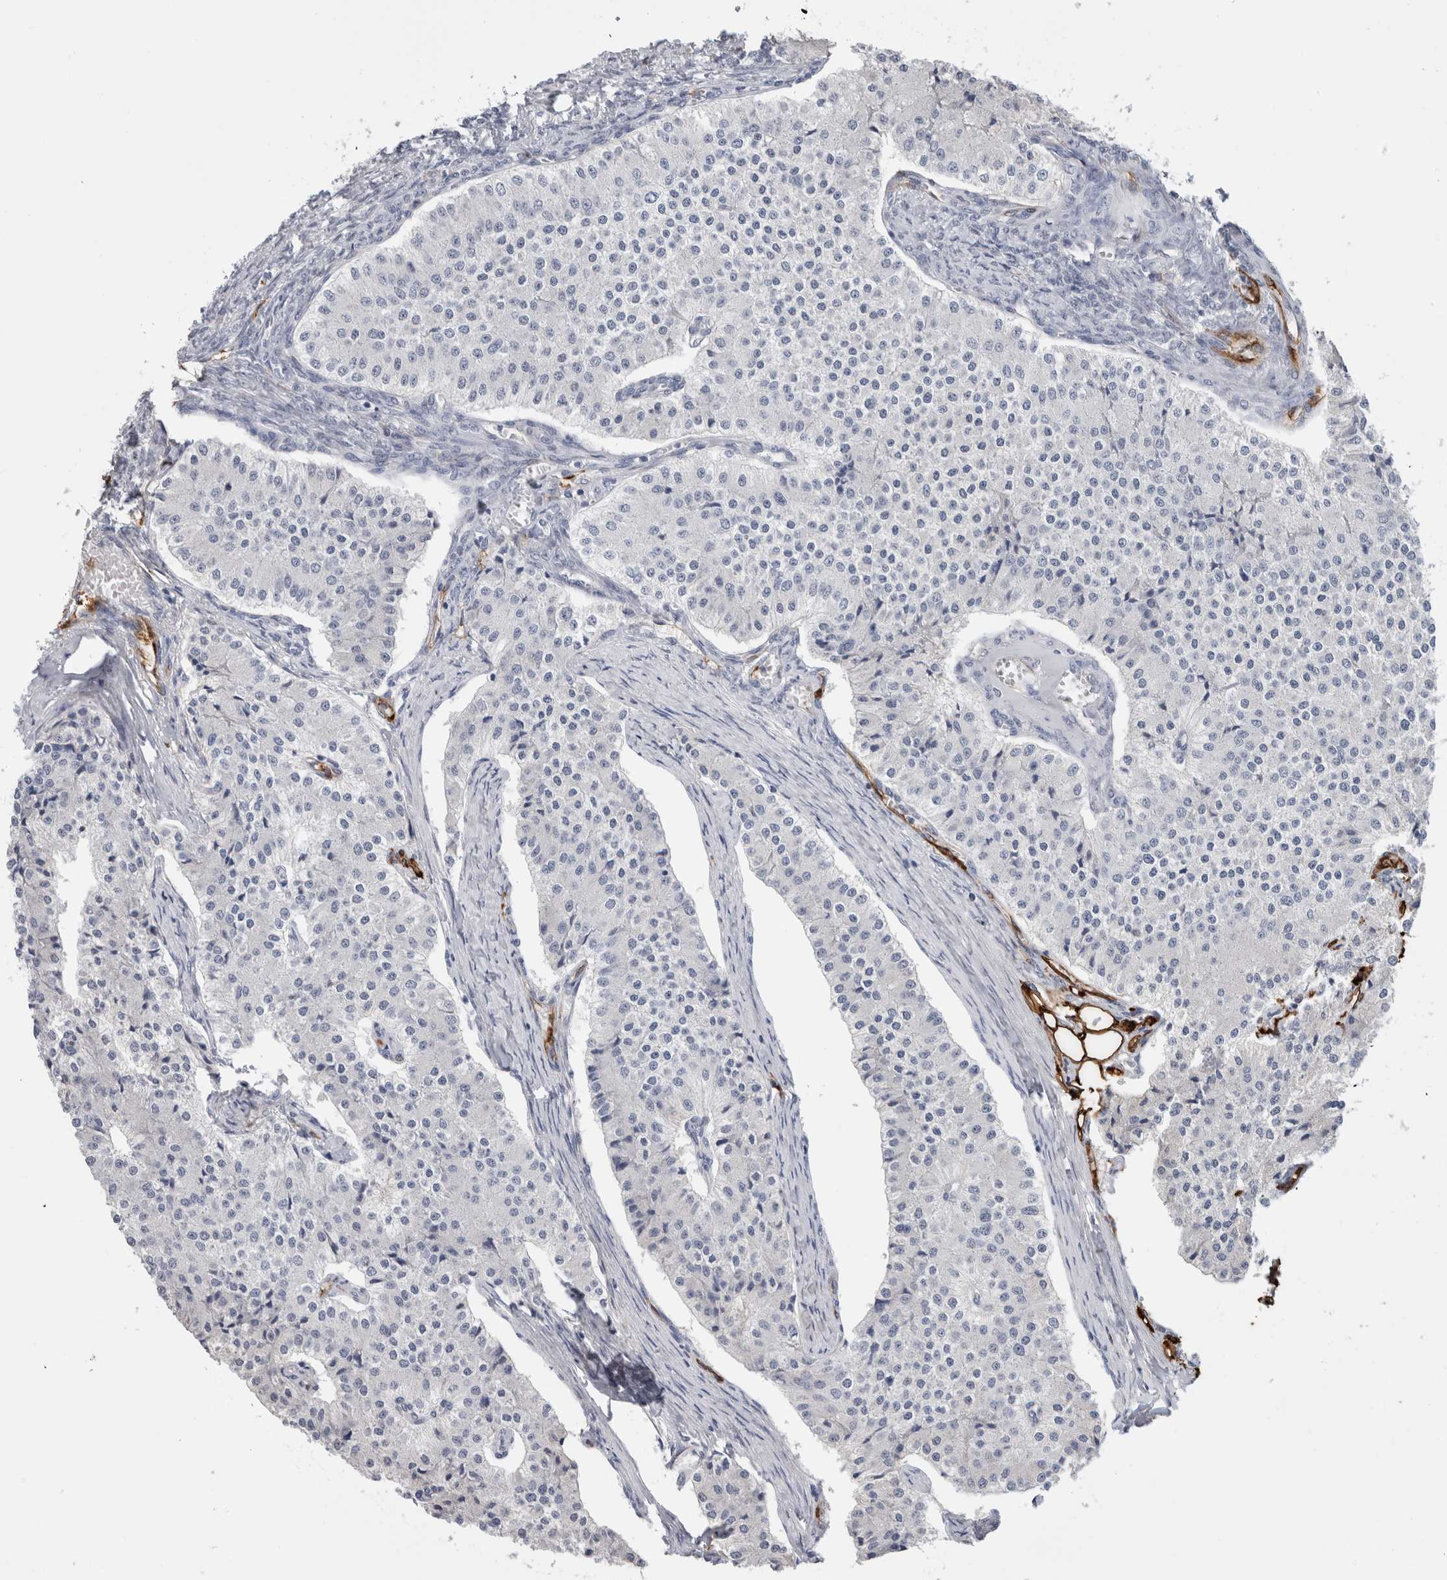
{"staining": {"intensity": "negative", "quantity": "none", "location": "none"}, "tissue": "carcinoid", "cell_type": "Tumor cells", "image_type": "cancer", "snomed": [{"axis": "morphology", "description": "Carcinoid, malignant, NOS"}, {"axis": "topography", "description": "Colon"}], "caption": "IHC histopathology image of carcinoid stained for a protein (brown), which shows no staining in tumor cells. (Brightfield microscopy of DAB (3,3'-diaminobenzidine) IHC at high magnification).", "gene": "FABP4", "patient": {"sex": "female", "age": 52}}